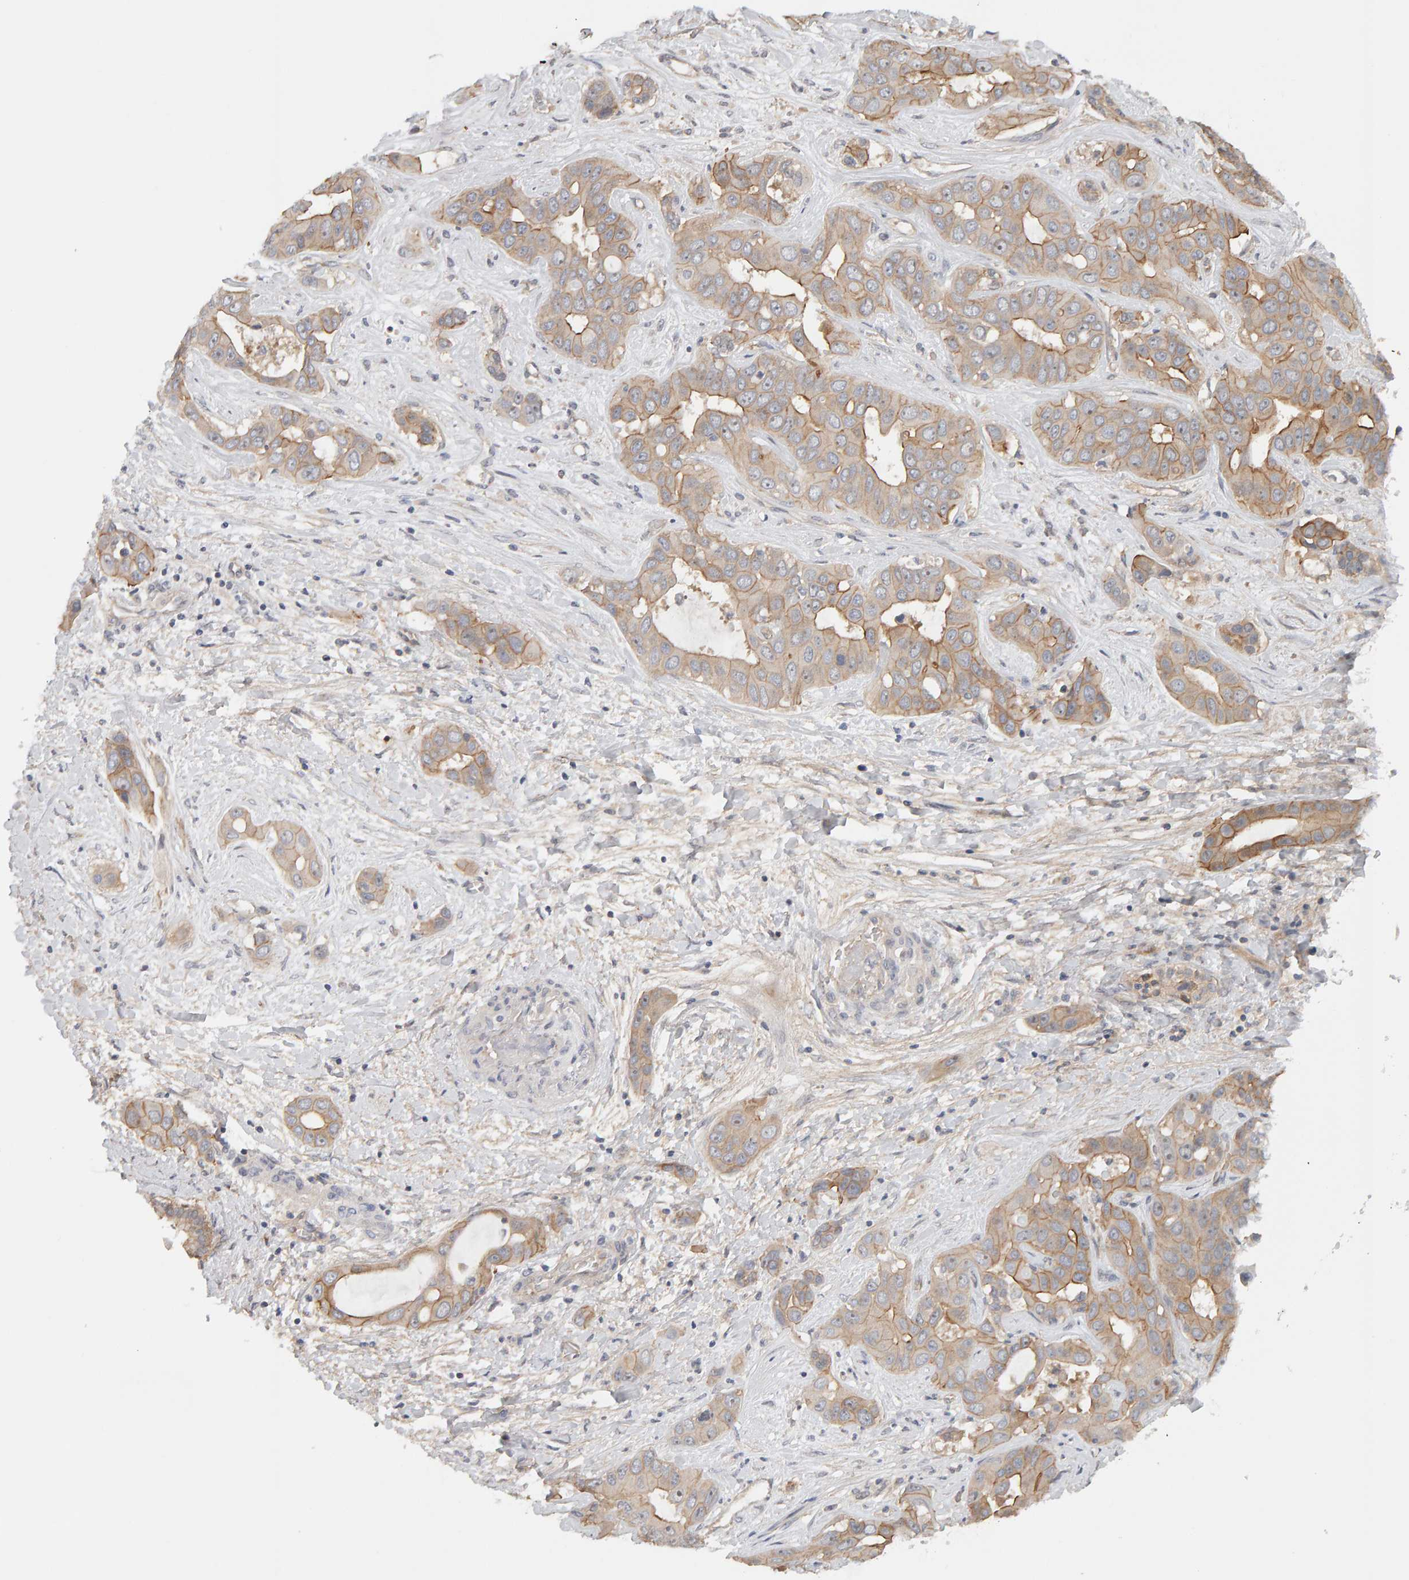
{"staining": {"intensity": "moderate", "quantity": ">75%", "location": "cytoplasmic/membranous"}, "tissue": "liver cancer", "cell_type": "Tumor cells", "image_type": "cancer", "snomed": [{"axis": "morphology", "description": "Cholangiocarcinoma"}, {"axis": "topography", "description": "Liver"}], "caption": "Protein expression analysis of liver cholangiocarcinoma exhibits moderate cytoplasmic/membranous staining in about >75% of tumor cells.", "gene": "PPP1R16A", "patient": {"sex": "female", "age": 52}}